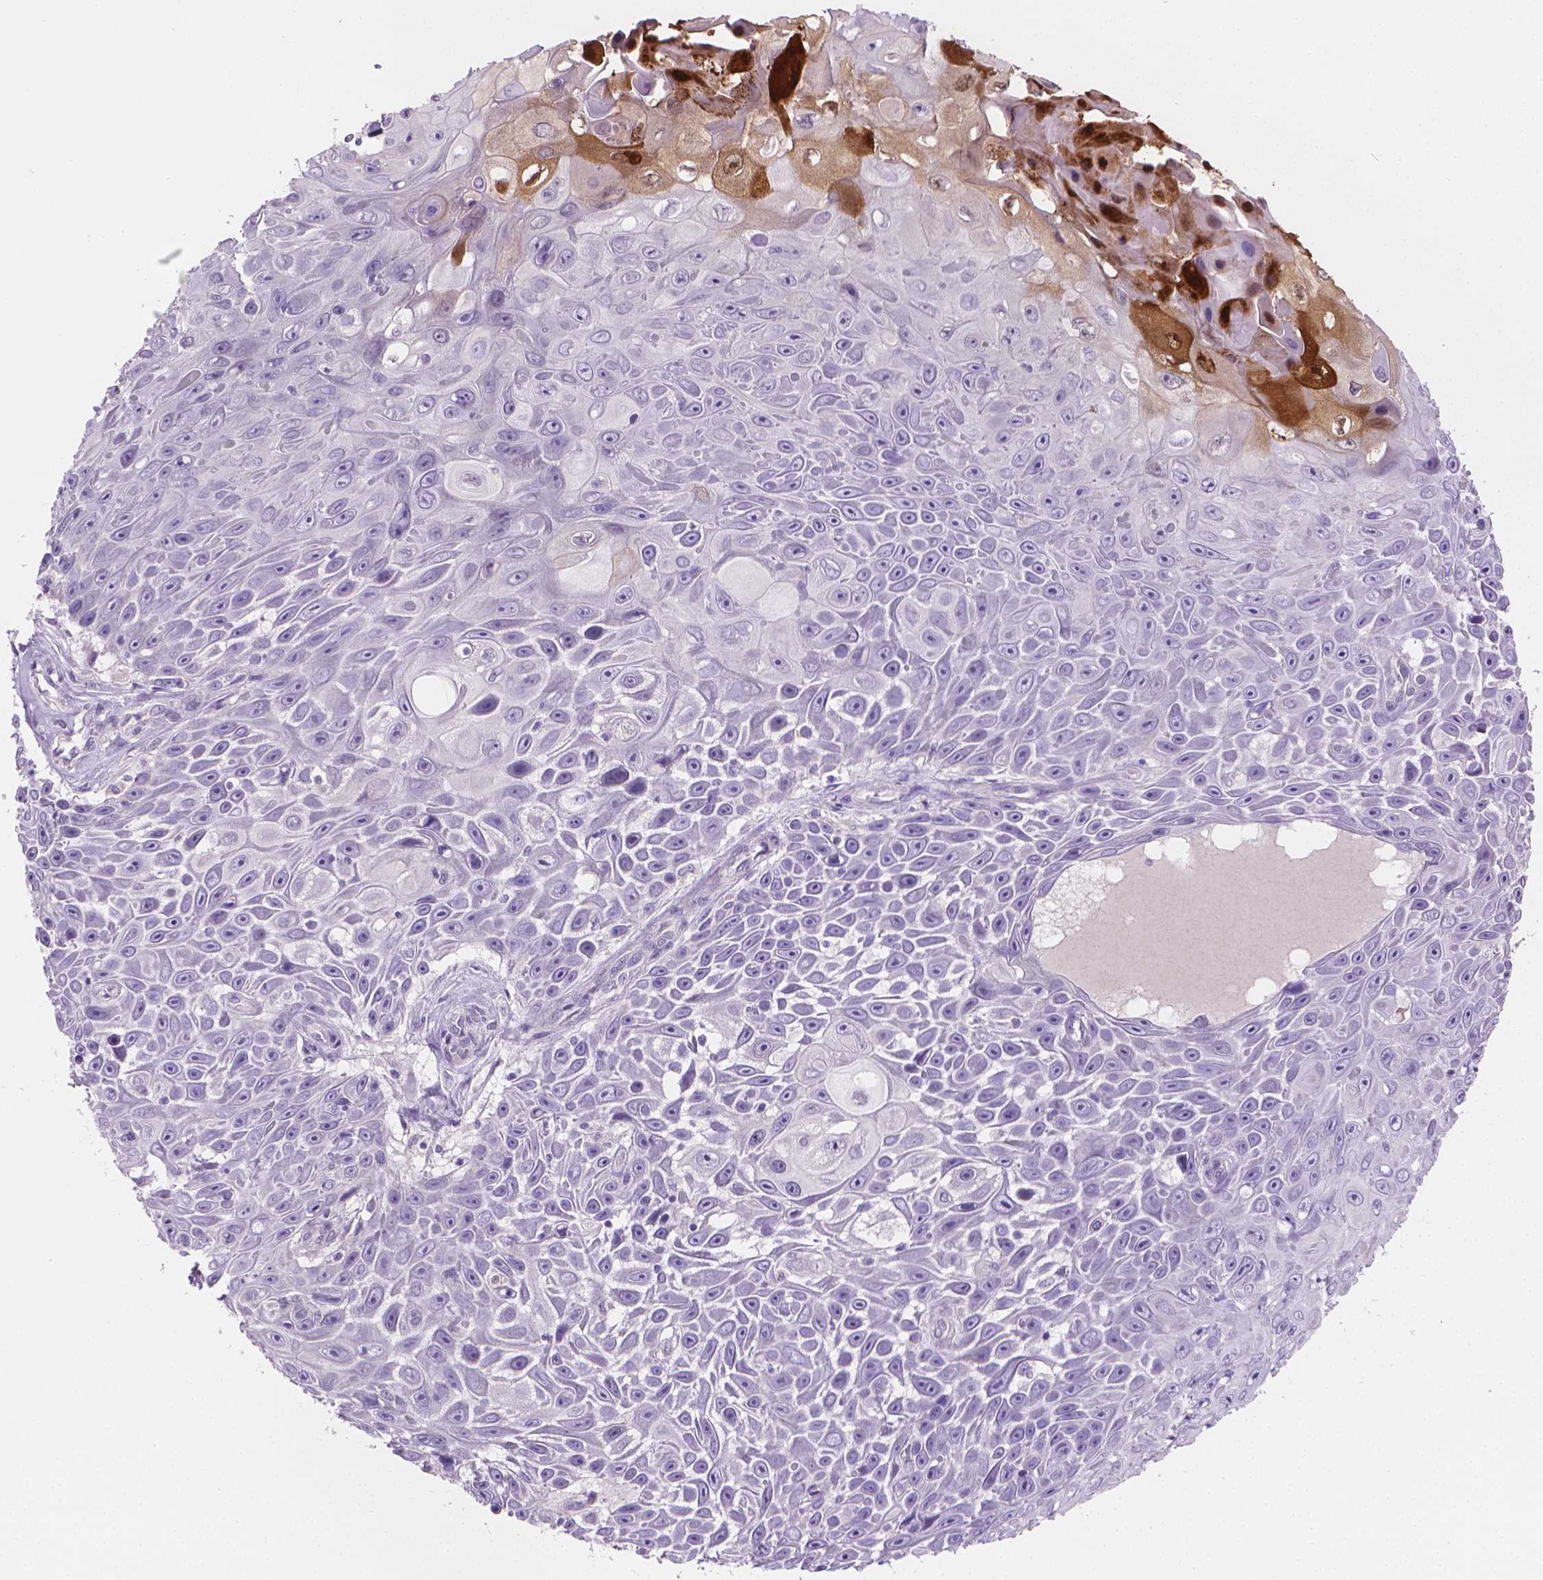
{"staining": {"intensity": "strong", "quantity": "<25%", "location": "cytoplasmic/membranous"}, "tissue": "skin cancer", "cell_type": "Tumor cells", "image_type": "cancer", "snomed": [{"axis": "morphology", "description": "Squamous cell carcinoma, NOS"}, {"axis": "topography", "description": "Skin"}], "caption": "A micrograph of human skin cancer (squamous cell carcinoma) stained for a protein reveals strong cytoplasmic/membranous brown staining in tumor cells.", "gene": "GSDMA", "patient": {"sex": "male", "age": 82}}